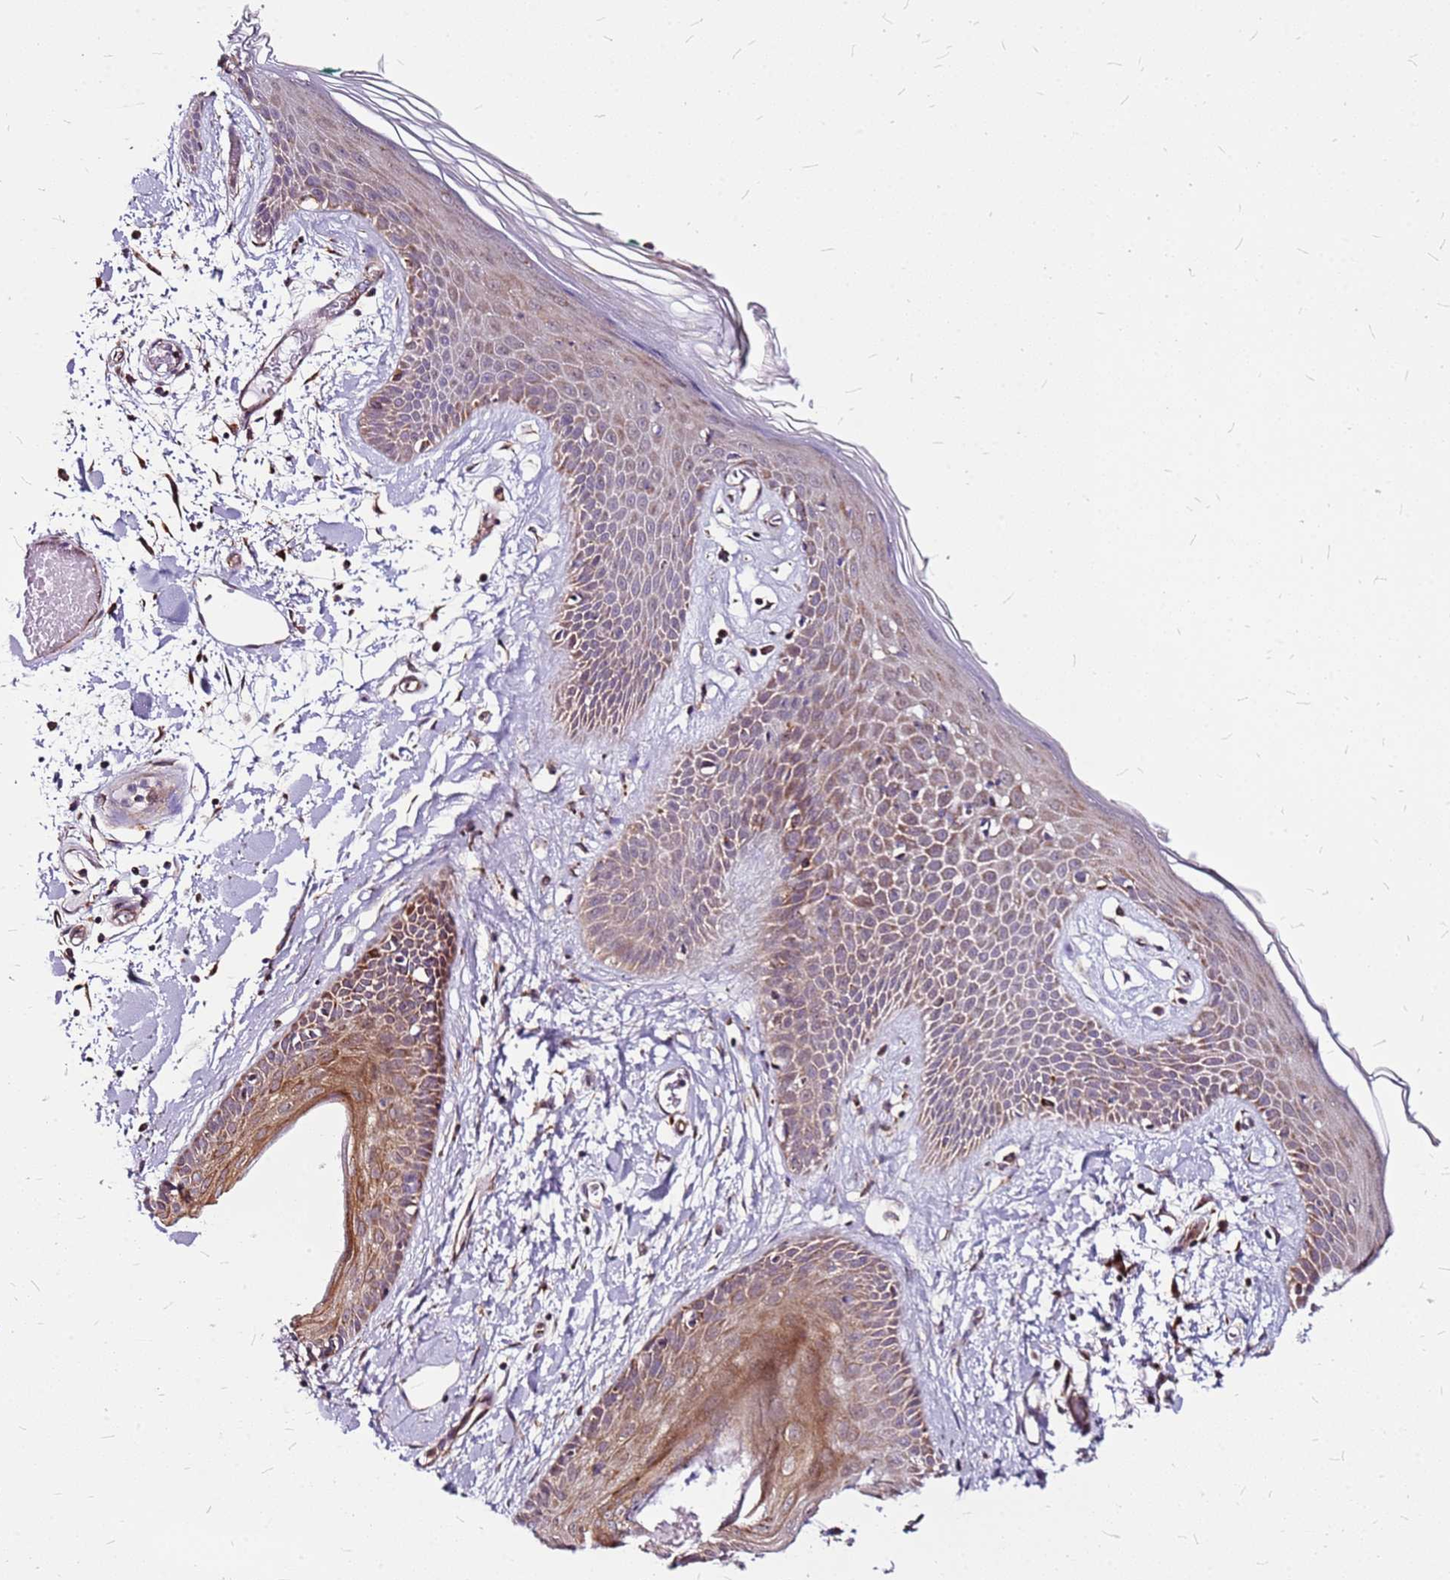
{"staining": {"intensity": "moderate", "quantity": "25%-75%", "location": "cytoplasmic/membranous"}, "tissue": "skin", "cell_type": "Fibroblasts", "image_type": "normal", "snomed": [{"axis": "morphology", "description": "Normal tissue, NOS"}, {"axis": "topography", "description": "Skin"}], "caption": "Brown immunohistochemical staining in normal human skin reveals moderate cytoplasmic/membranous staining in about 25%-75% of fibroblasts.", "gene": "OR51T1", "patient": {"sex": "male", "age": 79}}